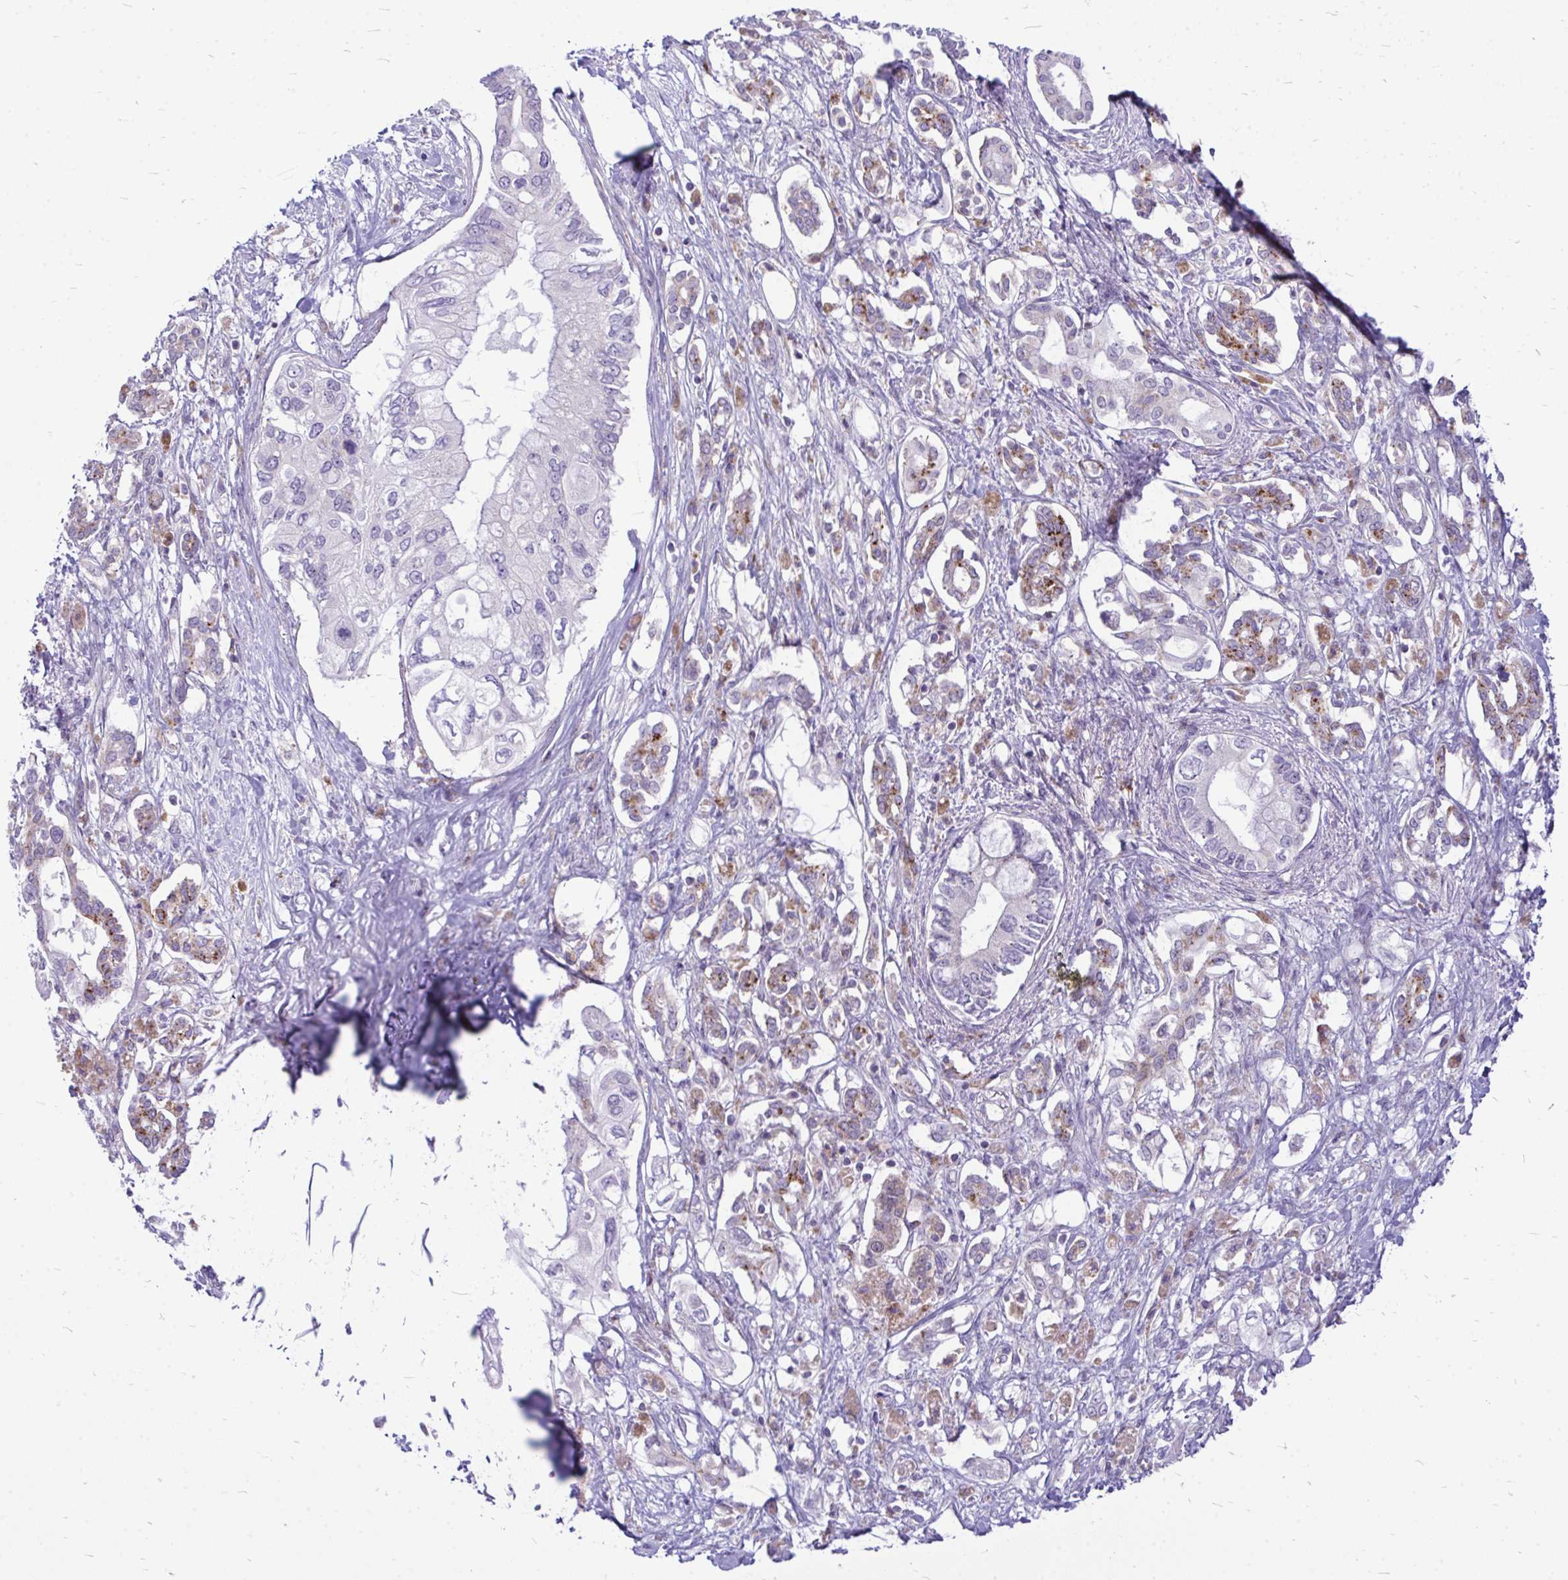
{"staining": {"intensity": "moderate", "quantity": "25%-75%", "location": "cytoplasmic/membranous"}, "tissue": "pancreatic cancer", "cell_type": "Tumor cells", "image_type": "cancer", "snomed": [{"axis": "morphology", "description": "Adenocarcinoma, NOS"}, {"axis": "topography", "description": "Pancreas"}], "caption": "Immunohistochemical staining of human adenocarcinoma (pancreatic) exhibits moderate cytoplasmic/membranous protein staining in about 25%-75% of tumor cells.", "gene": "ZSCAN25", "patient": {"sex": "female", "age": 63}}